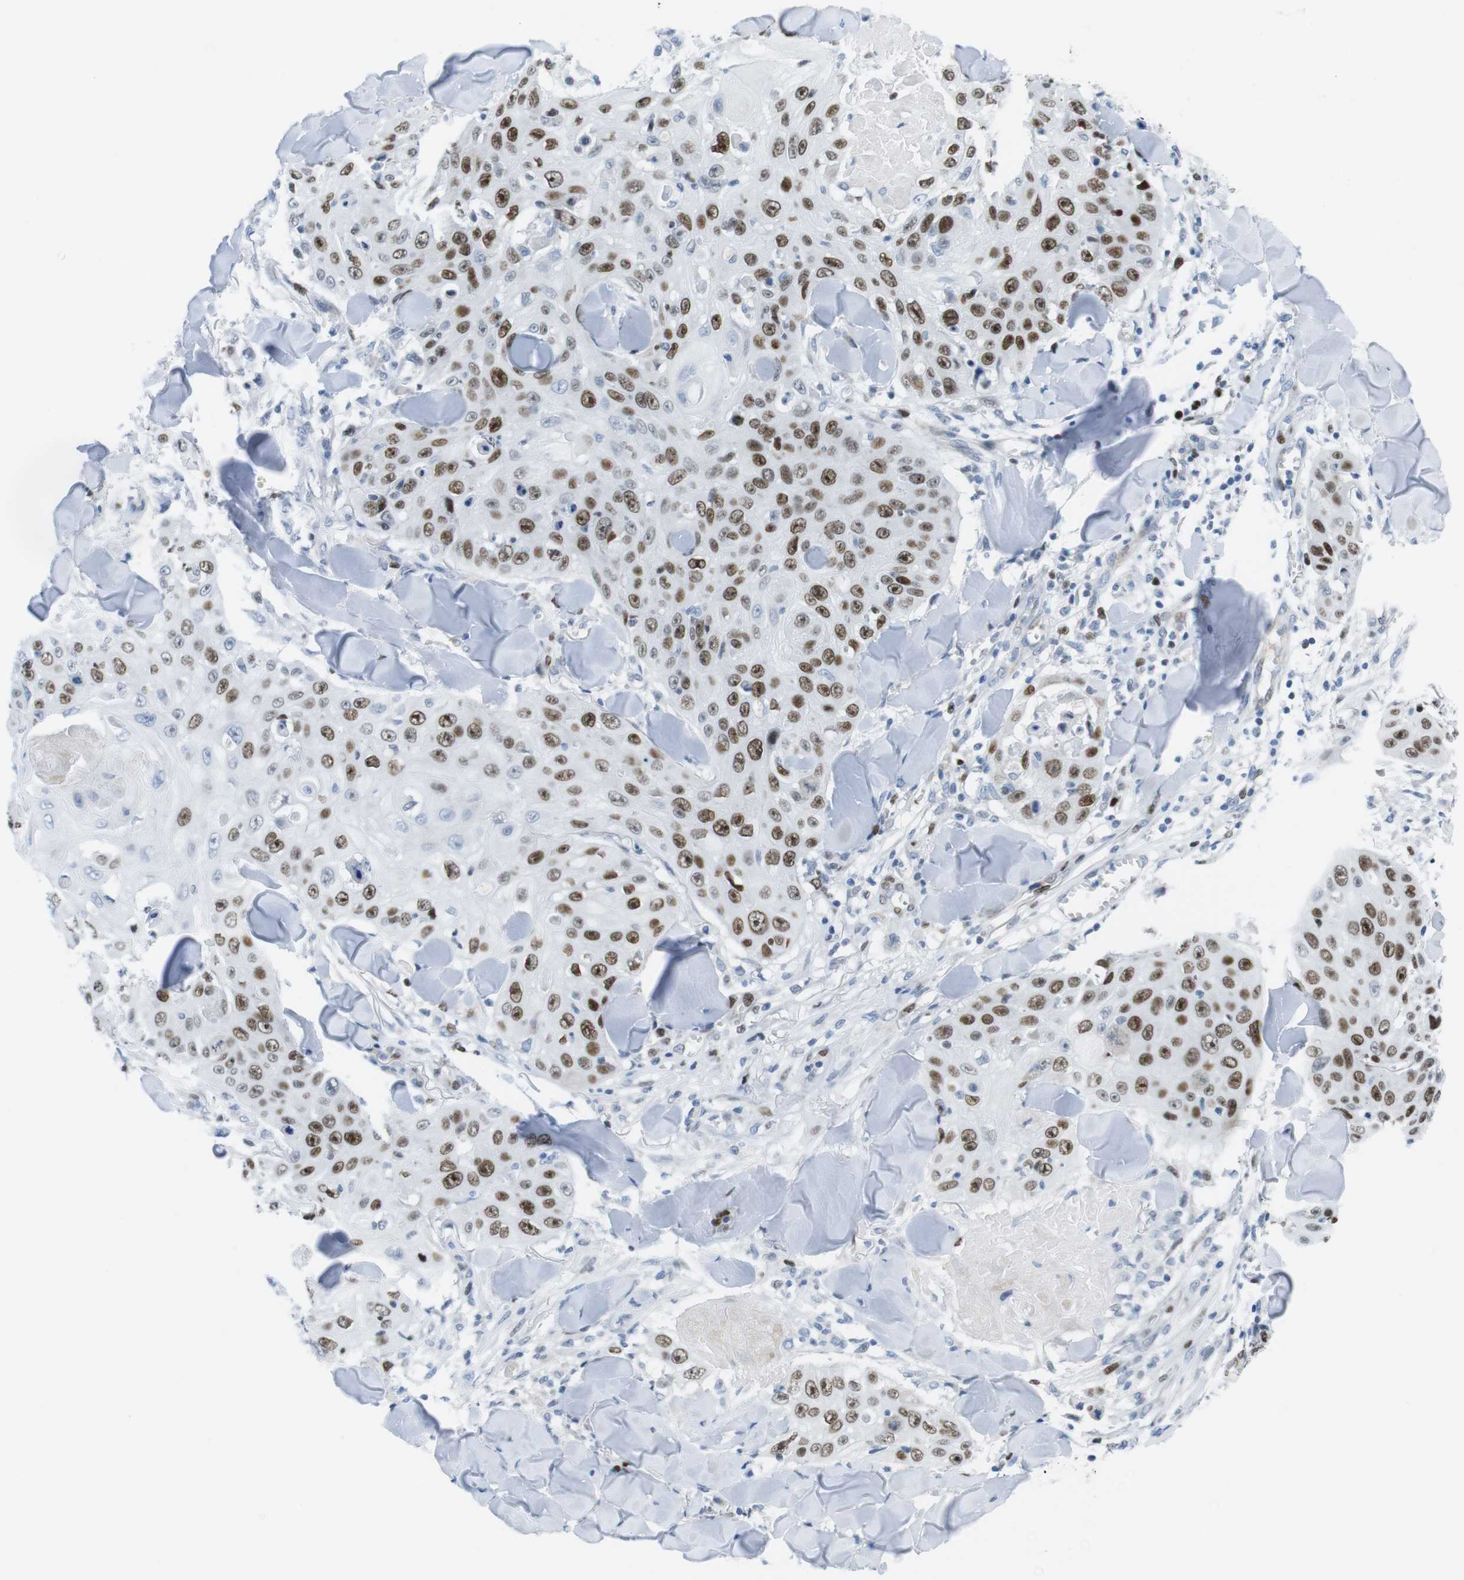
{"staining": {"intensity": "moderate", "quantity": ">75%", "location": "cytoplasmic/membranous,nuclear"}, "tissue": "skin cancer", "cell_type": "Tumor cells", "image_type": "cancer", "snomed": [{"axis": "morphology", "description": "Squamous cell carcinoma, NOS"}, {"axis": "topography", "description": "Skin"}], "caption": "A medium amount of moderate cytoplasmic/membranous and nuclear expression is appreciated in approximately >75% of tumor cells in squamous cell carcinoma (skin) tissue.", "gene": "CHAF1A", "patient": {"sex": "male", "age": 86}}